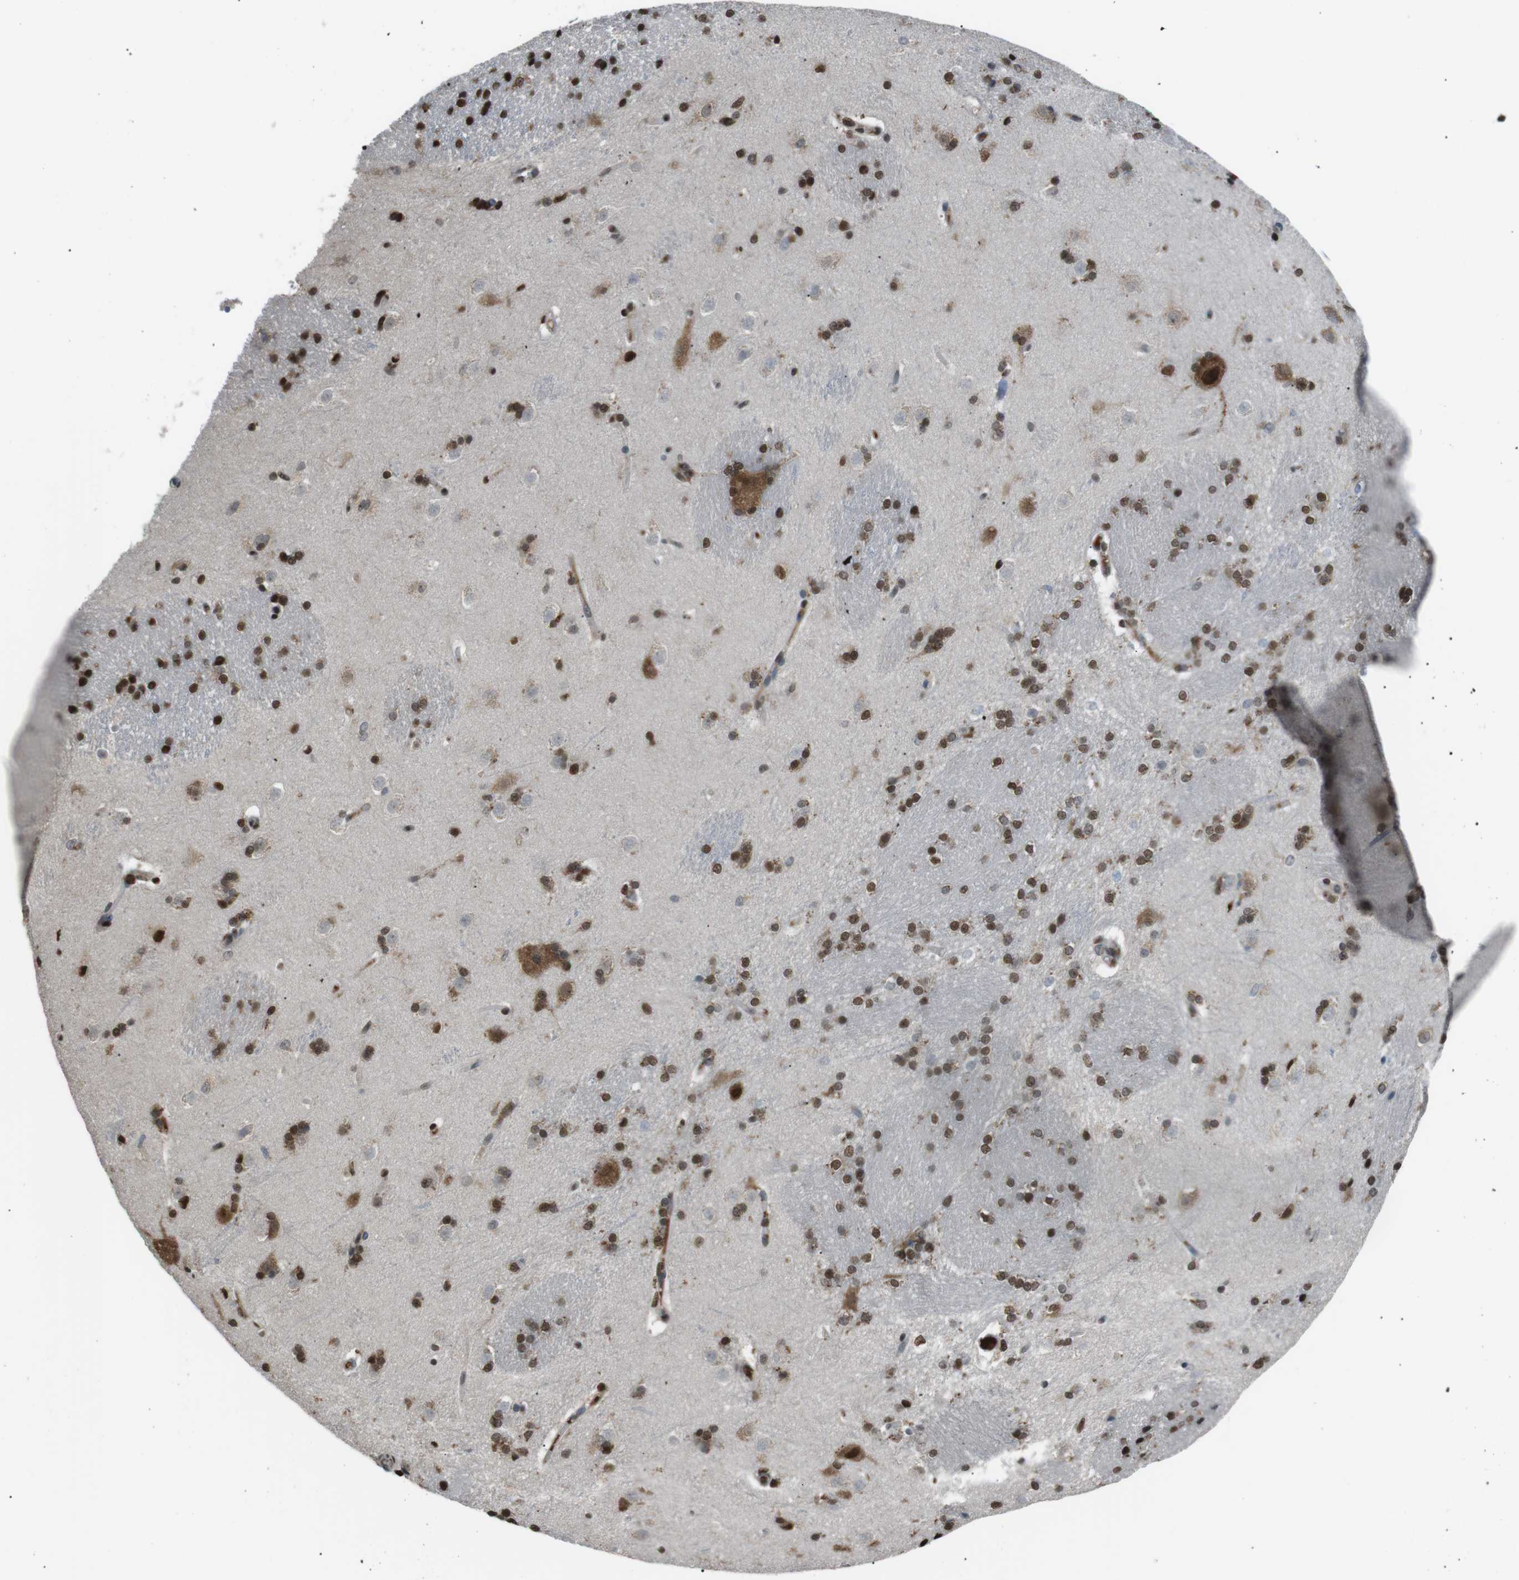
{"staining": {"intensity": "moderate", "quantity": "25%-75%", "location": "cytoplasmic/membranous,nuclear"}, "tissue": "caudate", "cell_type": "Glial cells", "image_type": "normal", "snomed": [{"axis": "morphology", "description": "Normal tissue, NOS"}, {"axis": "topography", "description": "Lateral ventricle wall"}], "caption": "Caudate stained with IHC shows moderate cytoplasmic/membranous,nuclear expression in approximately 25%-75% of glial cells.", "gene": "SRPK2", "patient": {"sex": "female", "age": 19}}